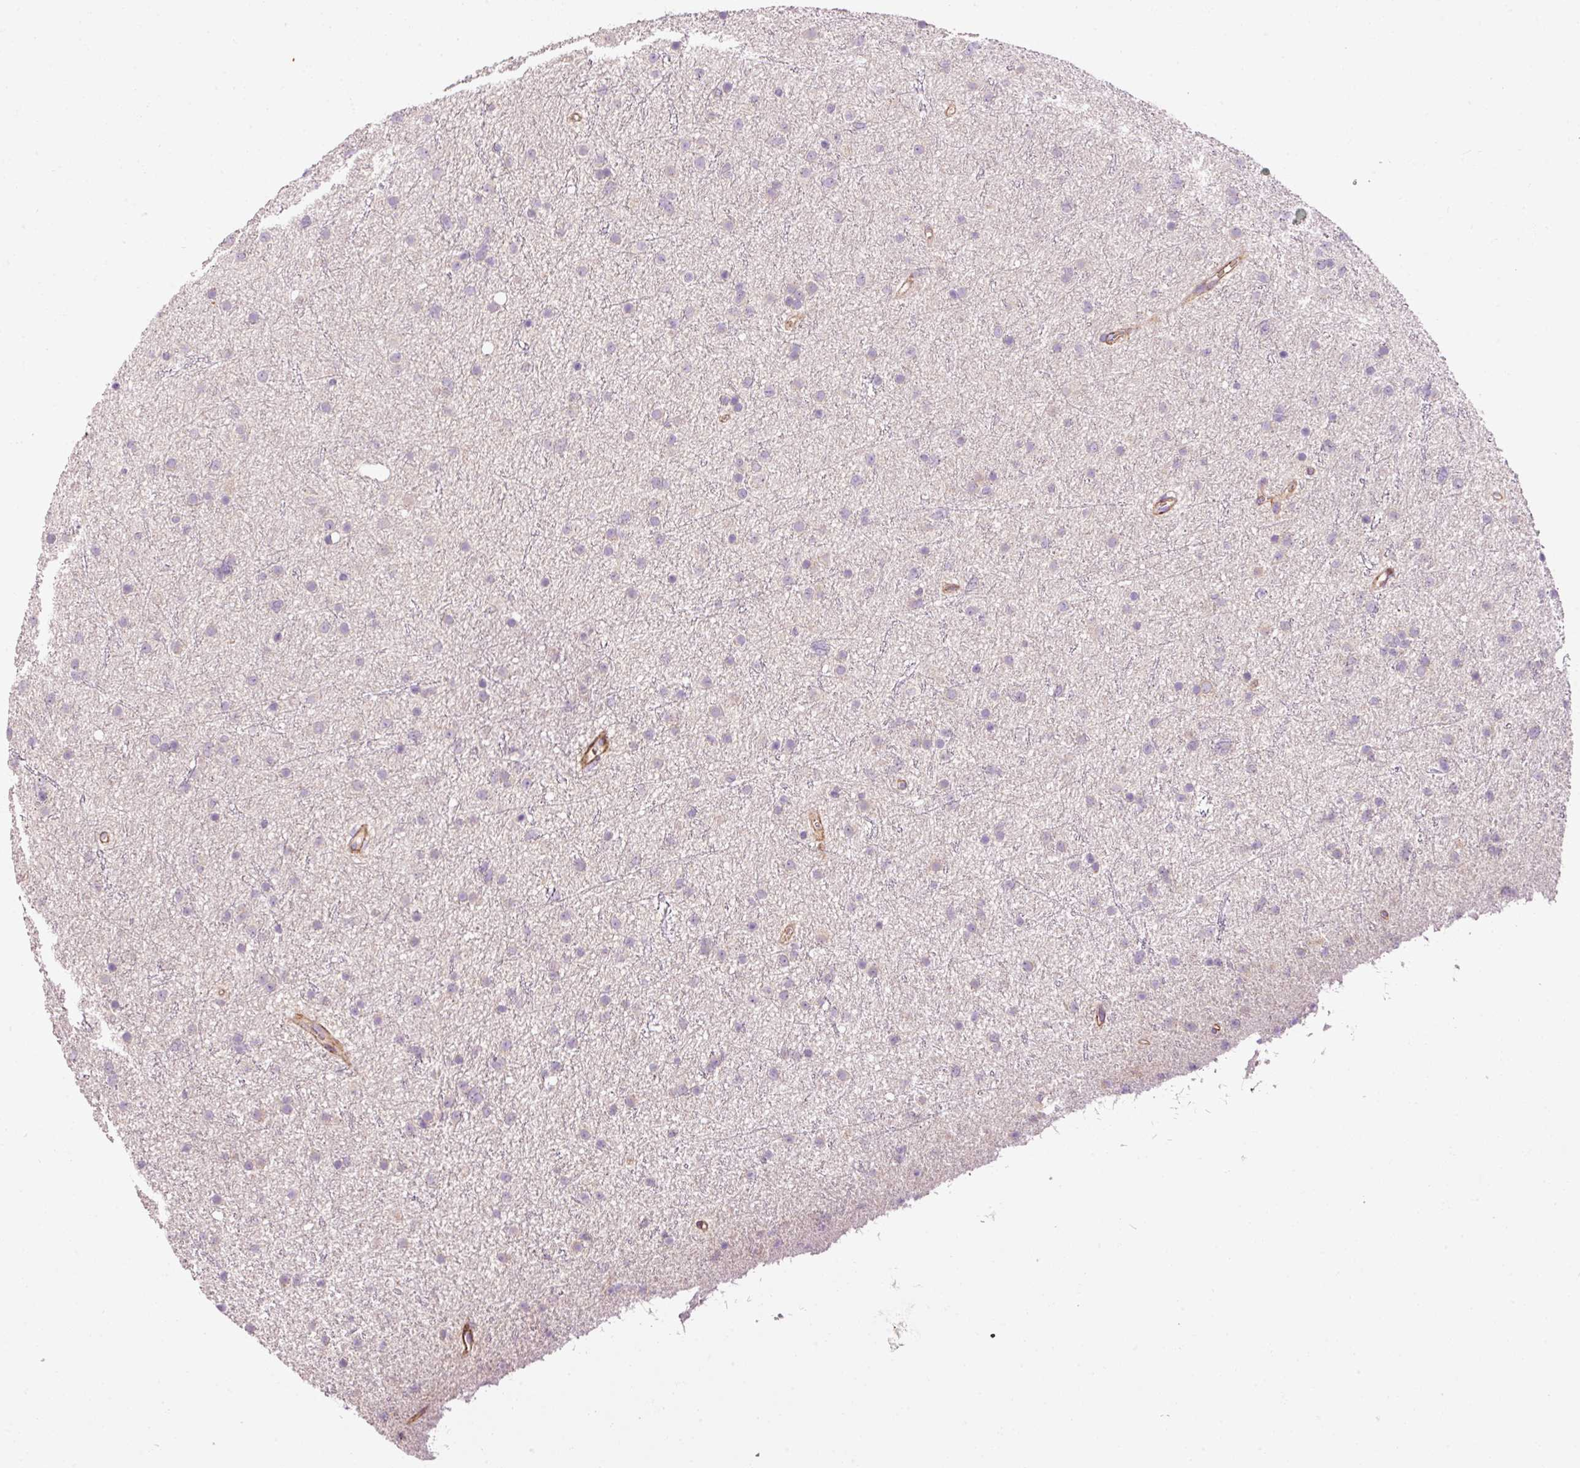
{"staining": {"intensity": "negative", "quantity": "none", "location": "none"}, "tissue": "glioma", "cell_type": "Tumor cells", "image_type": "cancer", "snomed": [{"axis": "morphology", "description": "Glioma, malignant, Low grade"}, {"axis": "topography", "description": "Cerebral cortex"}], "caption": "Tumor cells show no significant protein staining in malignant glioma (low-grade).", "gene": "ANKRD20A1", "patient": {"sex": "female", "age": 39}}